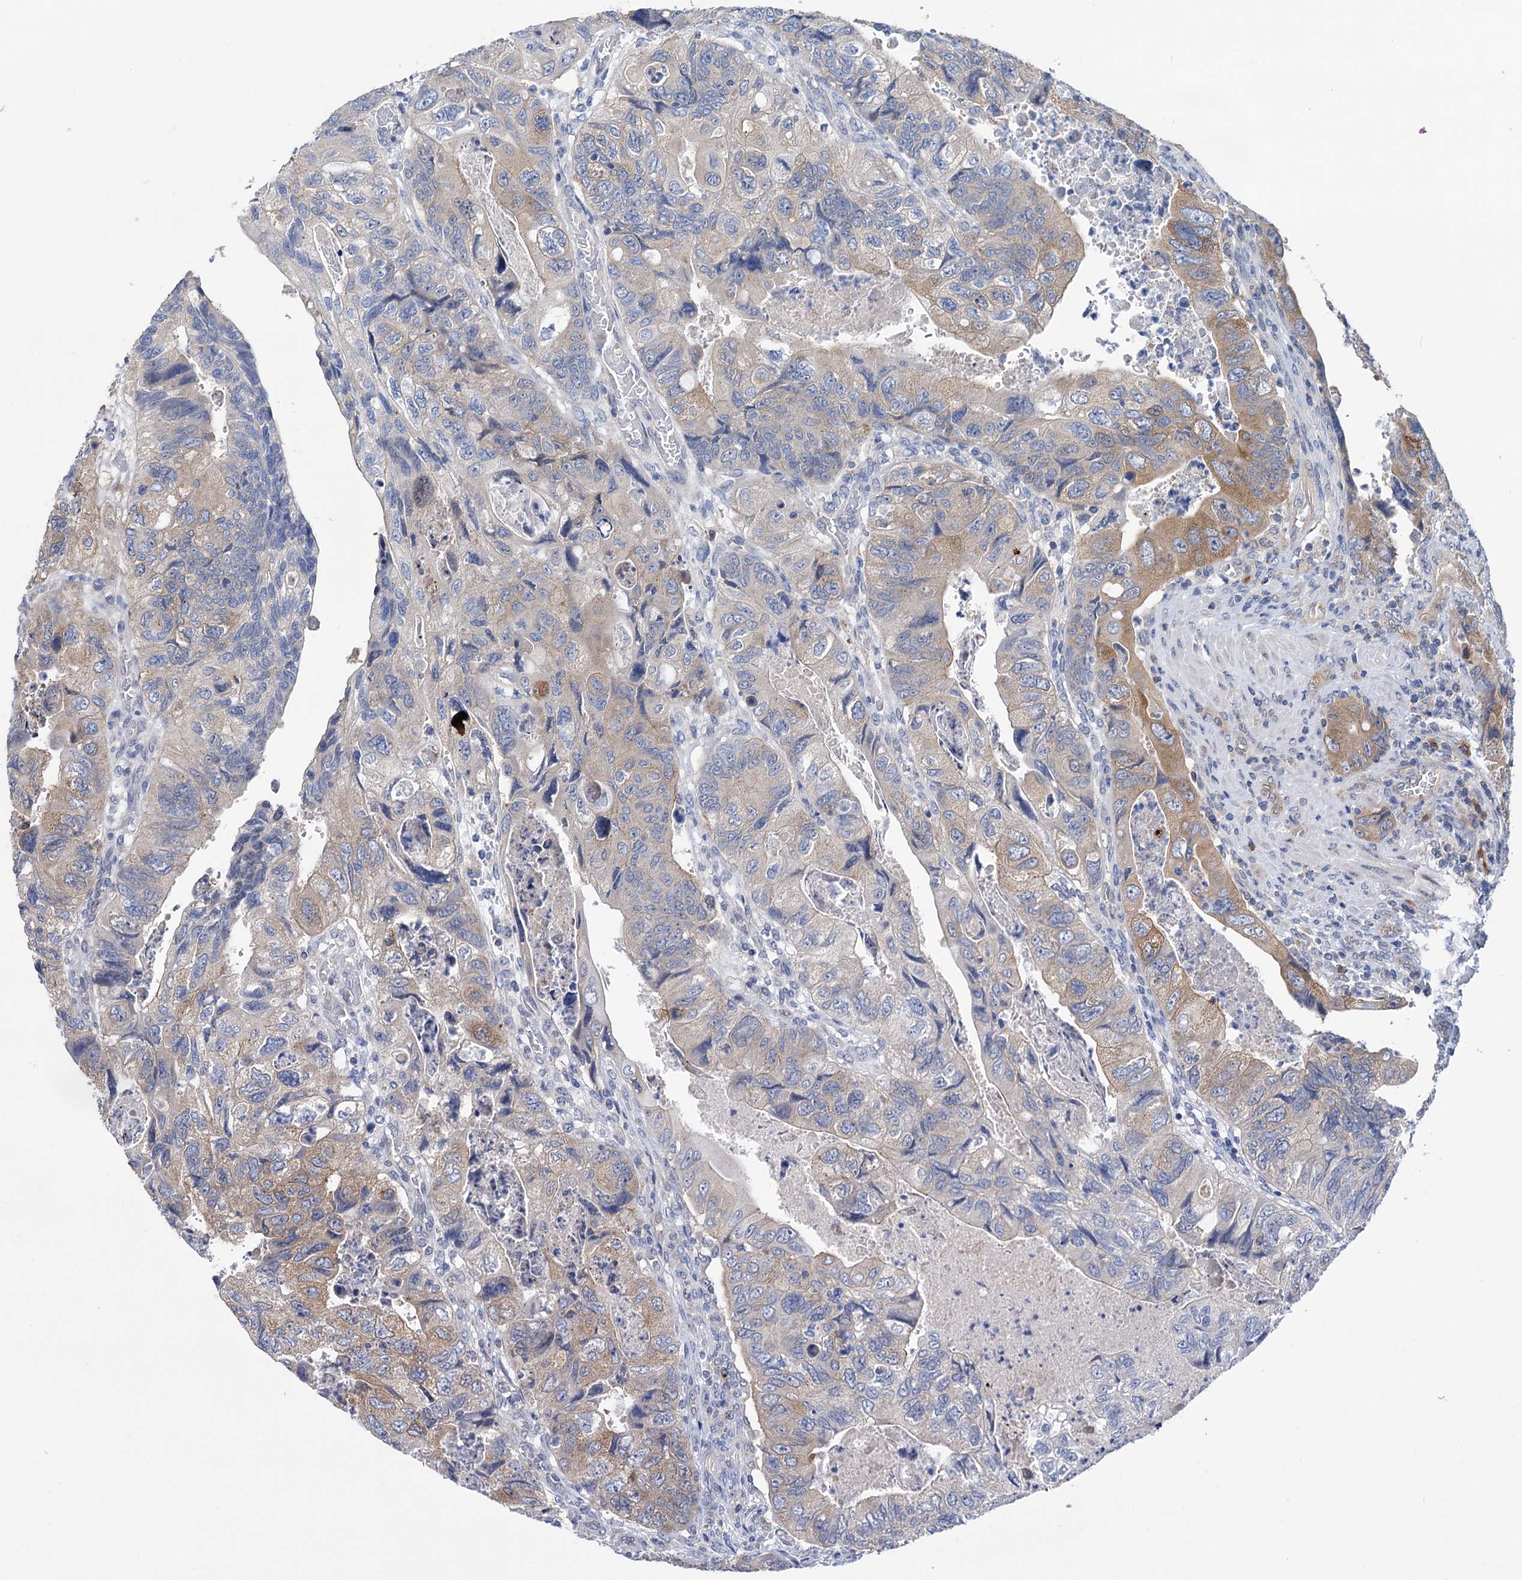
{"staining": {"intensity": "moderate", "quantity": "<25%", "location": "cytoplasmic/membranous"}, "tissue": "colorectal cancer", "cell_type": "Tumor cells", "image_type": "cancer", "snomed": [{"axis": "morphology", "description": "Adenocarcinoma, NOS"}, {"axis": "topography", "description": "Rectum"}], "caption": "This is an image of IHC staining of colorectal adenocarcinoma, which shows moderate staining in the cytoplasmic/membranous of tumor cells.", "gene": "ZNRD2", "patient": {"sex": "male", "age": 63}}